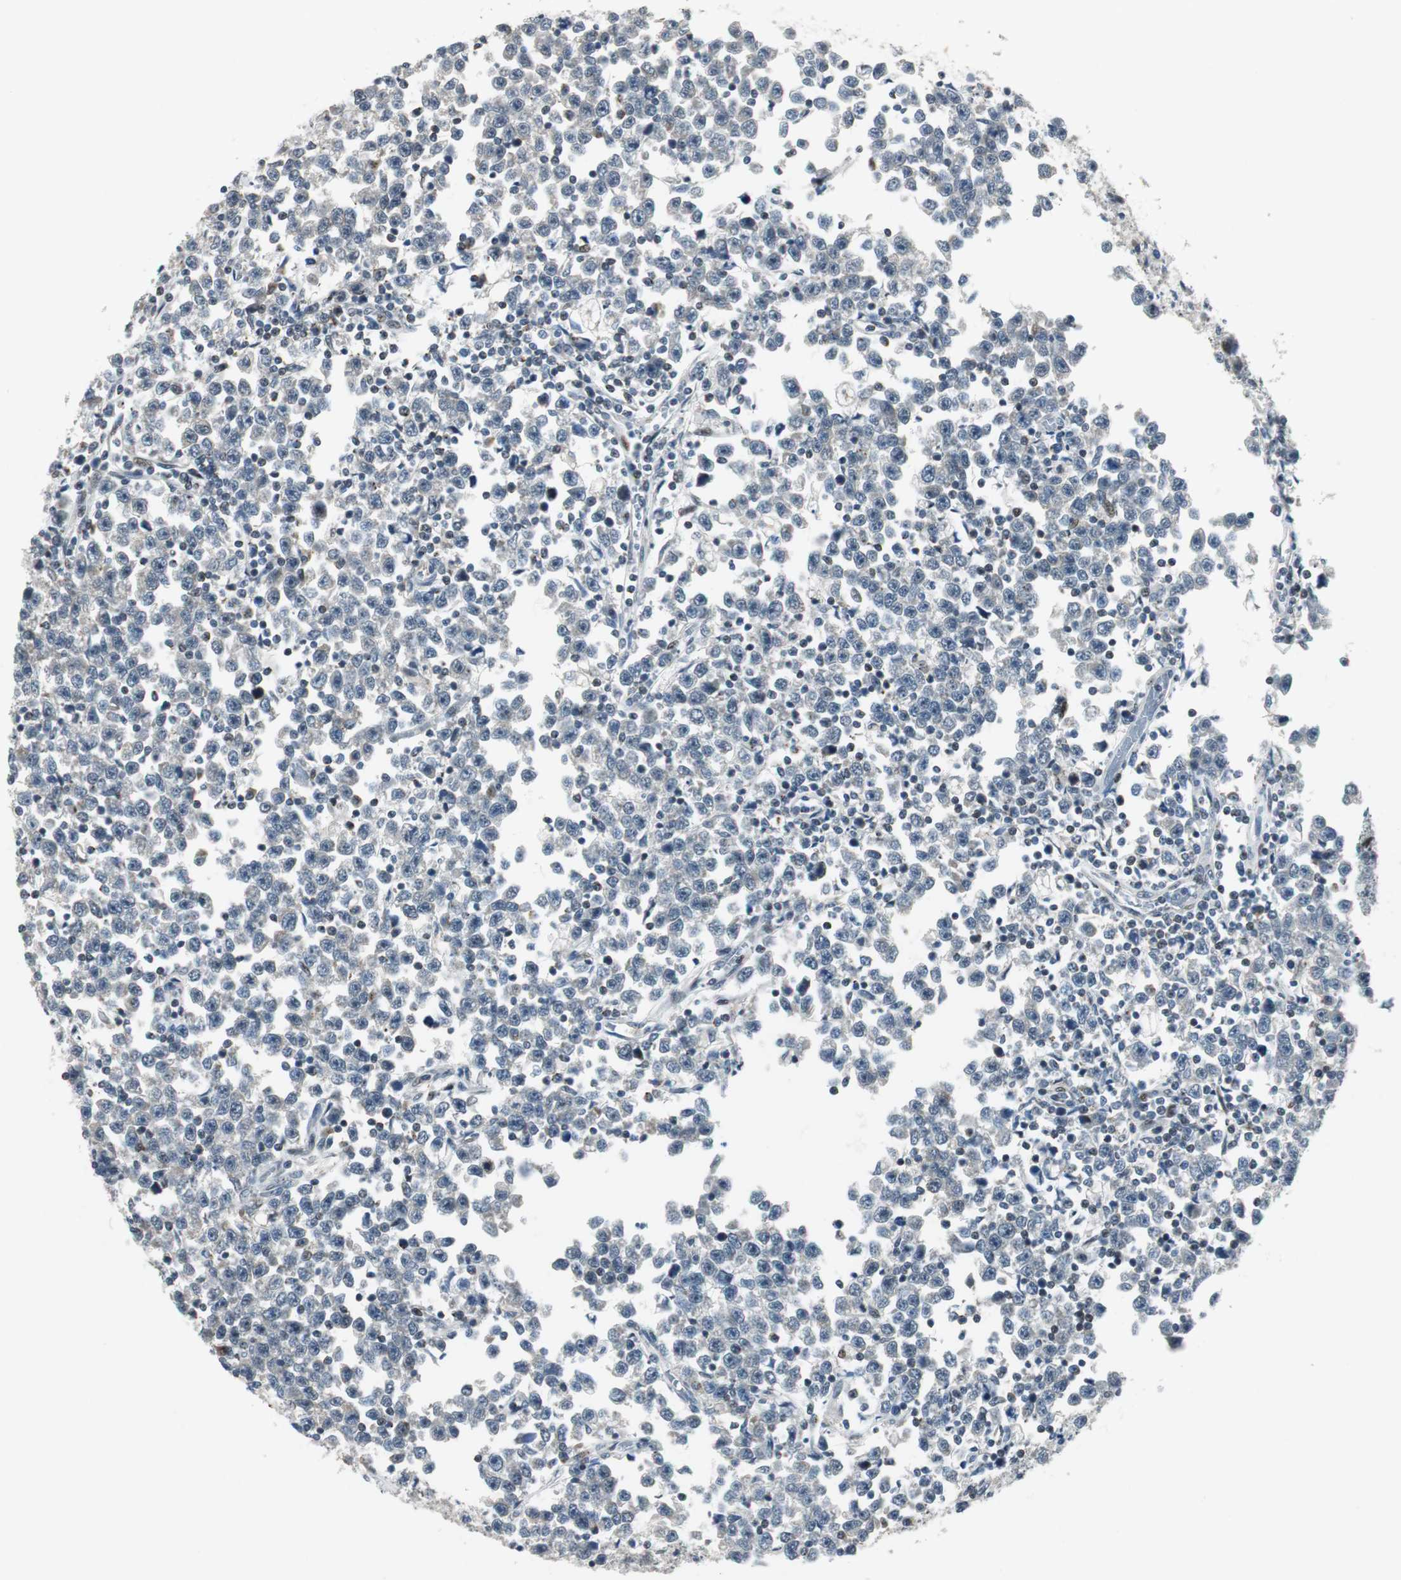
{"staining": {"intensity": "negative", "quantity": "none", "location": "none"}, "tissue": "testis cancer", "cell_type": "Tumor cells", "image_type": "cancer", "snomed": [{"axis": "morphology", "description": "Seminoma, NOS"}, {"axis": "topography", "description": "Testis"}], "caption": "The IHC photomicrograph has no significant expression in tumor cells of seminoma (testis) tissue. (DAB immunohistochemistry (IHC) with hematoxylin counter stain).", "gene": "AJUBA", "patient": {"sex": "male", "age": 43}}